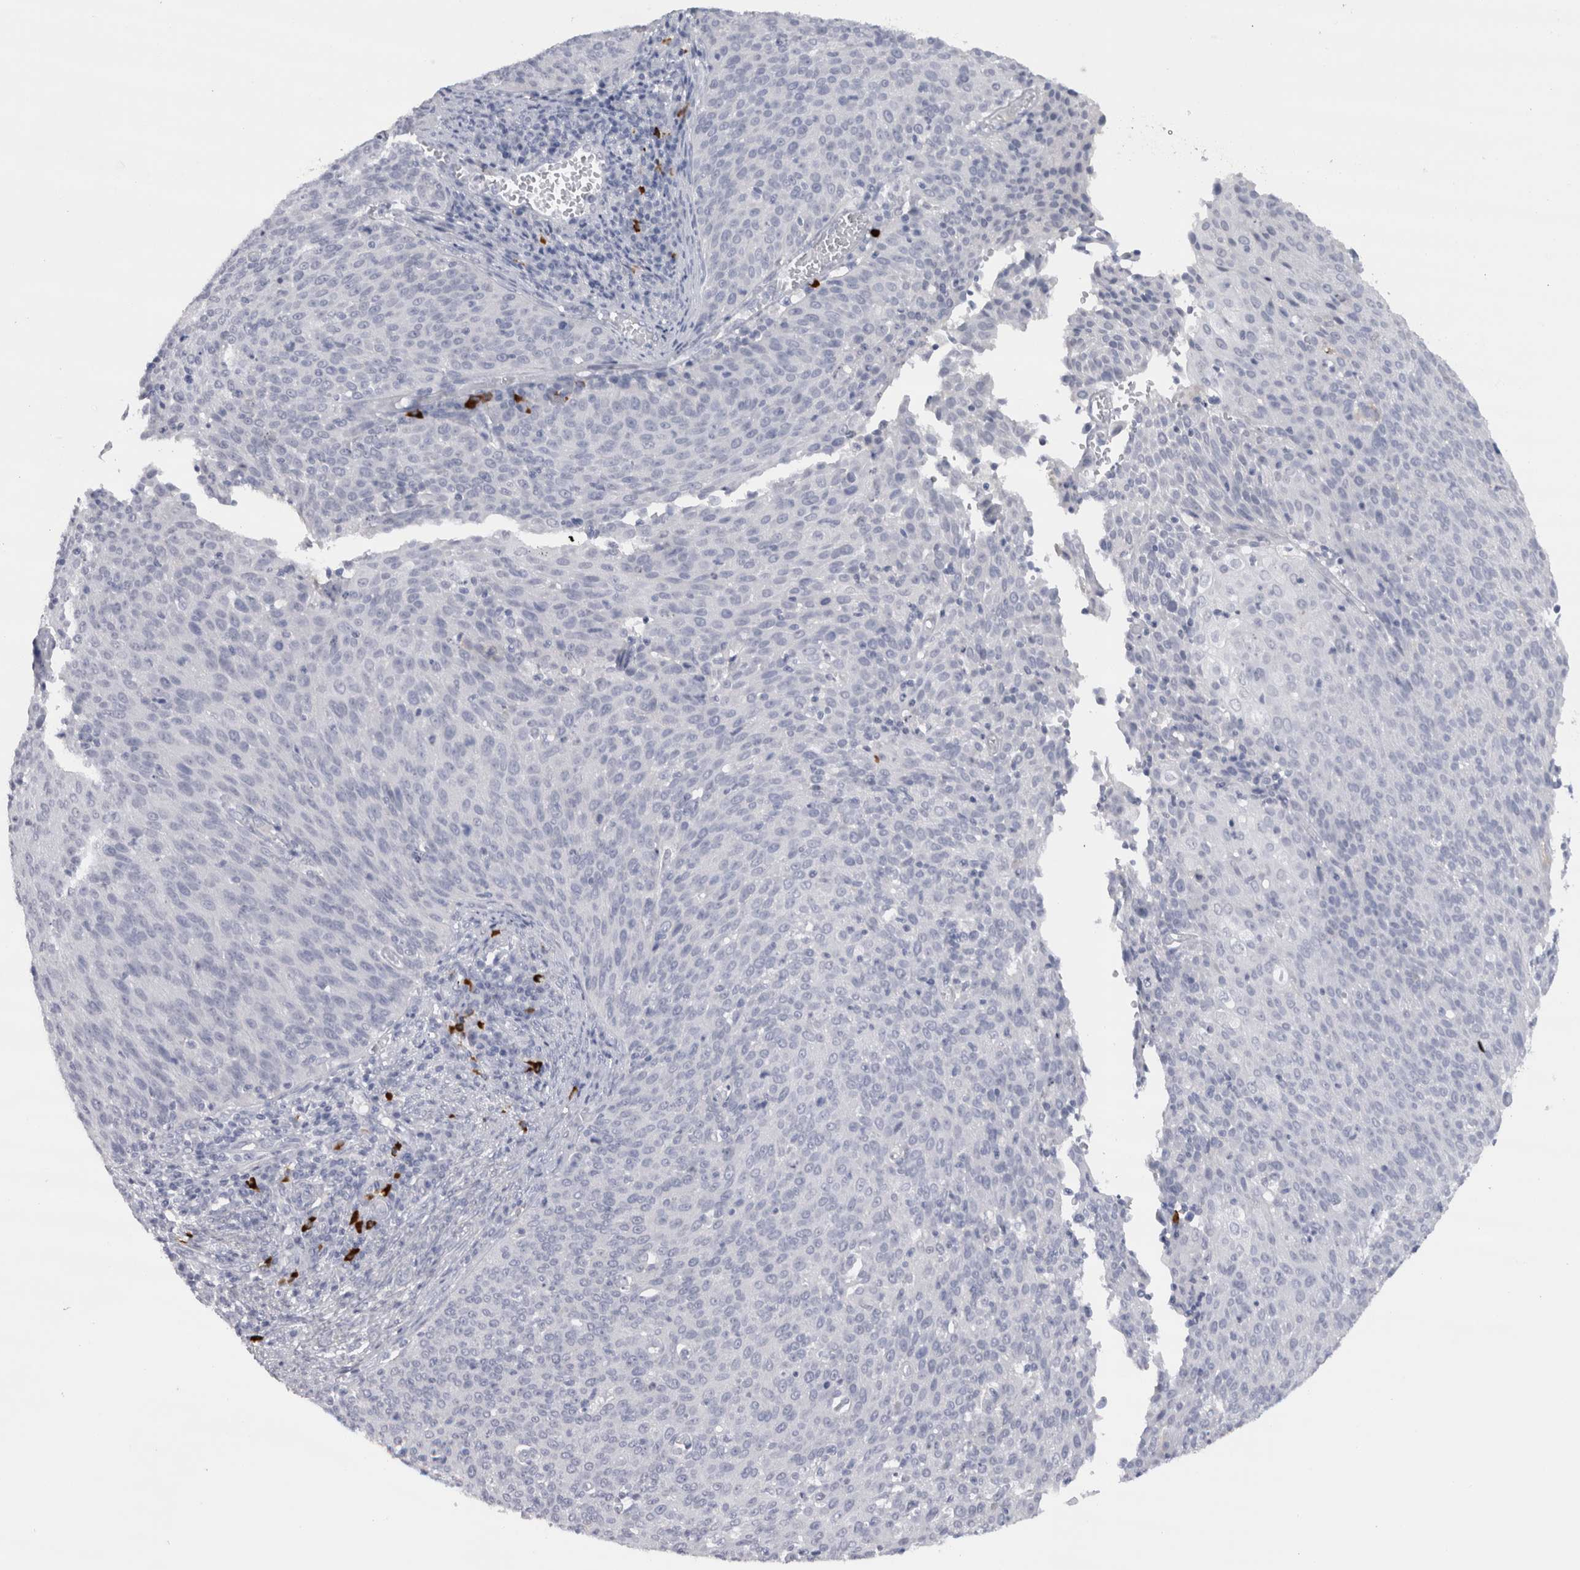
{"staining": {"intensity": "negative", "quantity": "none", "location": "none"}, "tissue": "cervical cancer", "cell_type": "Tumor cells", "image_type": "cancer", "snomed": [{"axis": "morphology", "description": "Squamous cell carcinoma, NOS"}, {"axis": "topography", "description": "Cervix"}], "caption": "Tumor cells show no significant expression in cervical cancer.", "gene": "CDH17", "patient": {"sex": "female", "age": 38}}